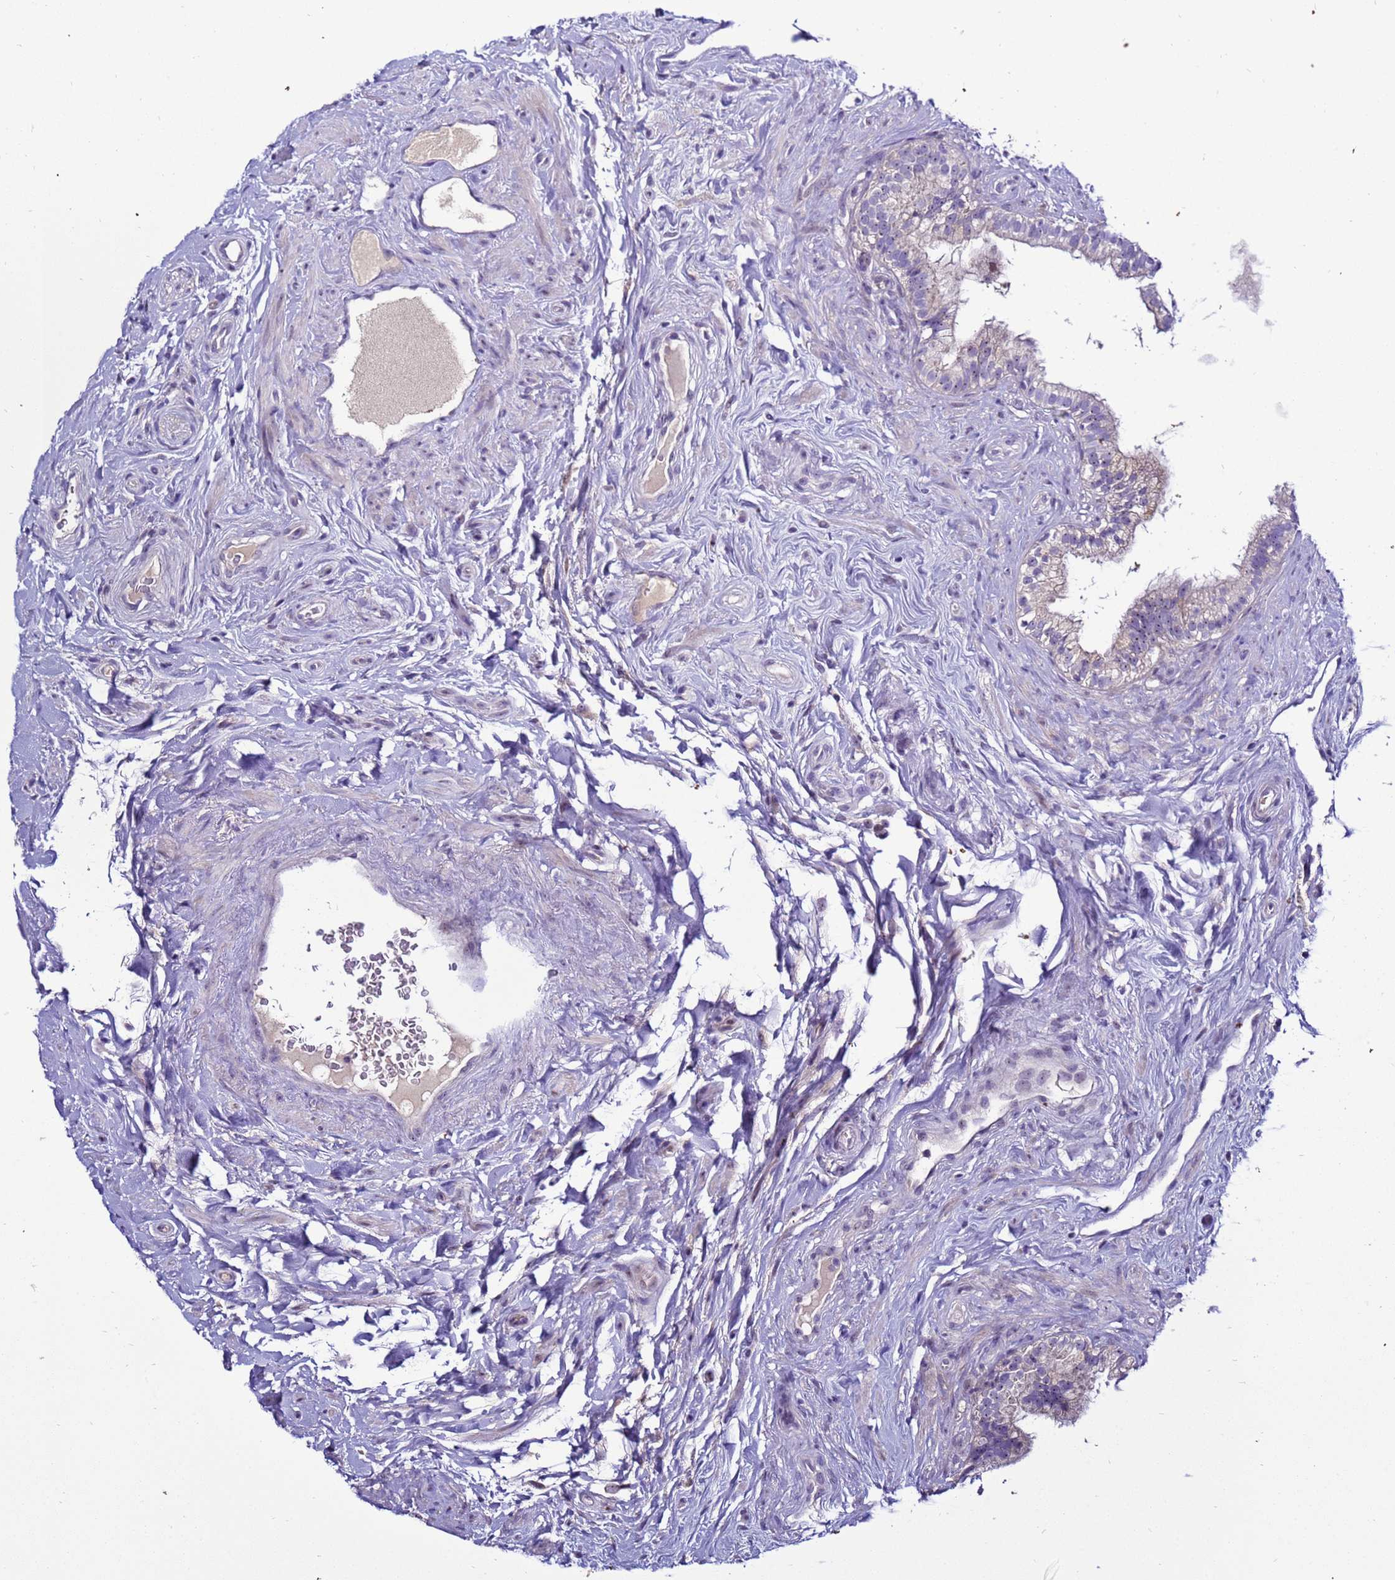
{"staining": {"intensity": "weak", "quantity": "<25%", "location": "cytoplasmic/membranous"}, "tissue": "epididymis", "cell_type": "Glandular cells", "image_type": "normal", "snomed": [{"axis": "morphology", "description": "Normal tissue, NOS"}, {"axis": "topography", "description": "Epididymis"}], "caption": "Normal epididymis was stained to show a protein in brown. There is no significant staining in glandular cells. (Brightfield microscopy of DAB immunohistochemistry at high magnification).", "gene": "NOL8", "patient": {"sex": "male", "age": 84}}